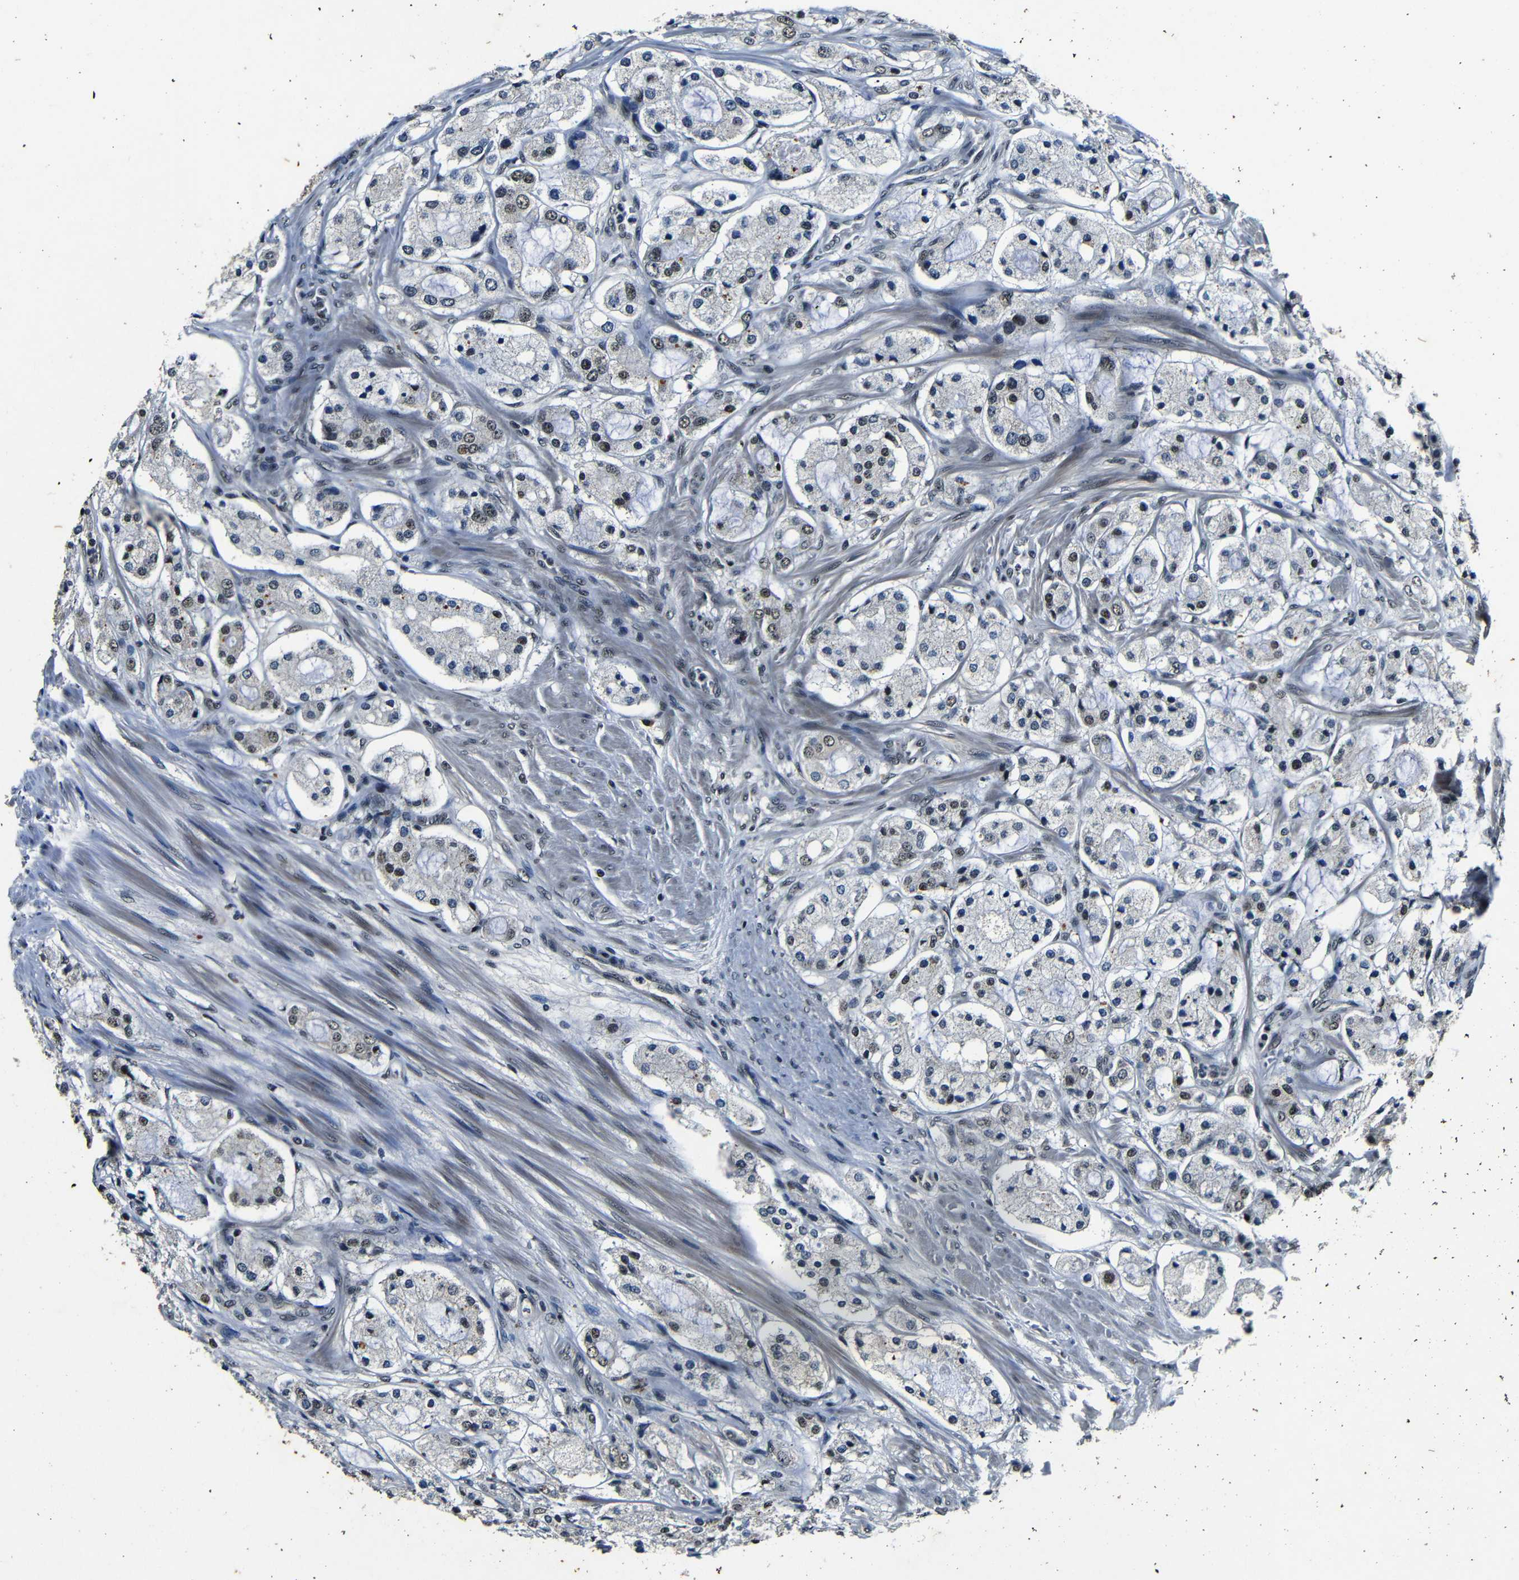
{"staining": {"intensity": "weak", "quantity": "25%-75%", "location": "nuclear"}, "tissue": "prostate cancer", "cell_type": "Tumor cells", "image_type": "cancer", "snomed": [{"axis": "morphology", "description": "Adenocarcinoma, High grade"}, {"axis": "topography", "description": "Prostate"}], "caption": "This image exhibits high-grade adenocarcinoma (prostate) stained with immunohistochemistry (IHC) to label a protein in brown. The nuclear of tumor cells show weak positivity for the protein. Nuclei are counter-stained blue.", "gene": "FOXD4", "patient": {"sex": "male", "age": 65}}